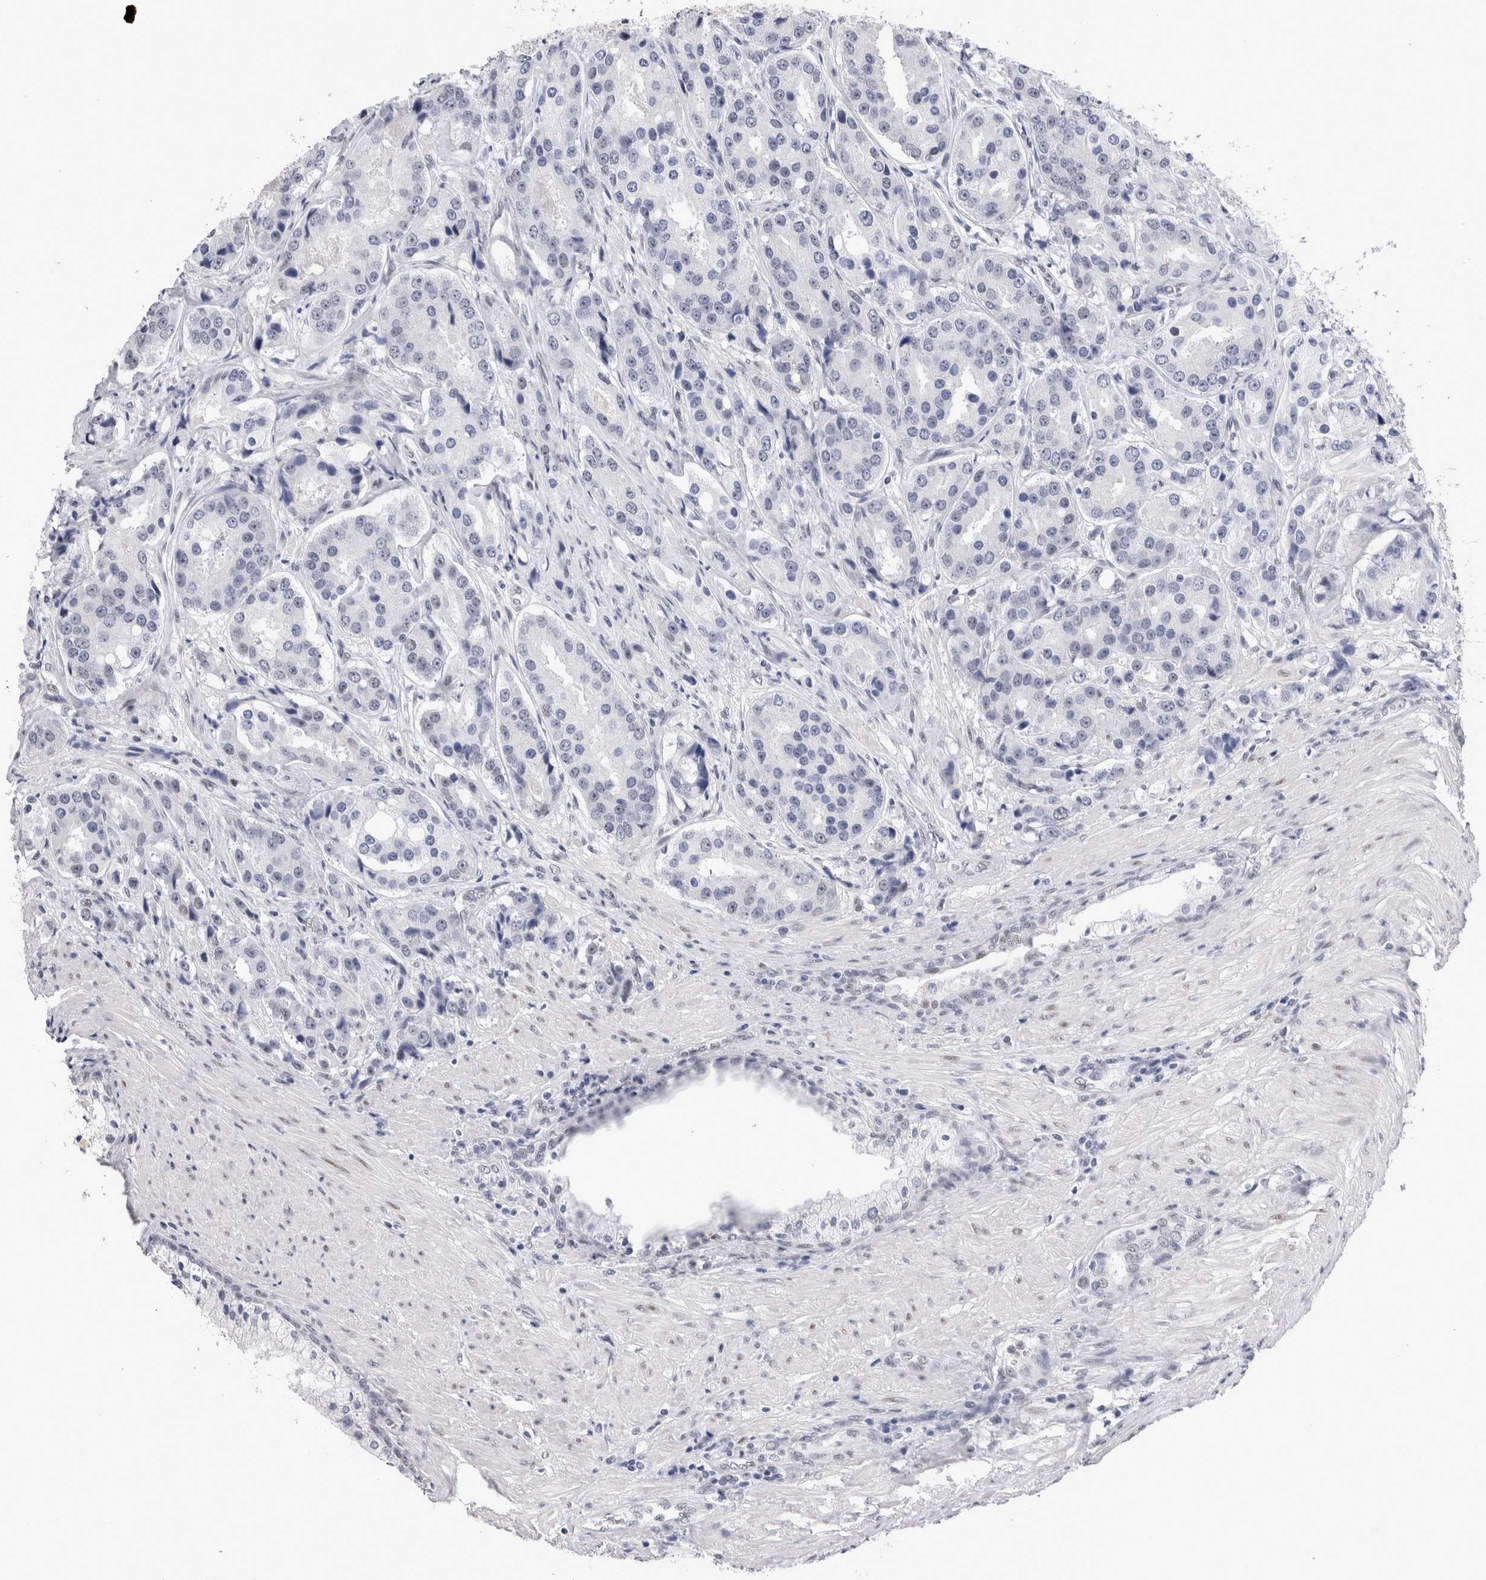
{"staining": {"intensity": "negative", "quantity": "none", "location": "none"}, "tissue": "prostate cancer", "cell_type": "Tumor cells", "image_type": "cancer", "snomed": [{"axis": "morphology", "description": "Adenocarcinoma, High grade"}, {"axis": "topography", "description": "Prostate"}], "caption": "A micrograph of prostate cancer stained for a protein shows no brown staining in tumor cells. (Immunohistochemistry, brightfield microscopy, high magnification).", "gene": "RBM6", "patient": {"sex": "male", "age": 60}}